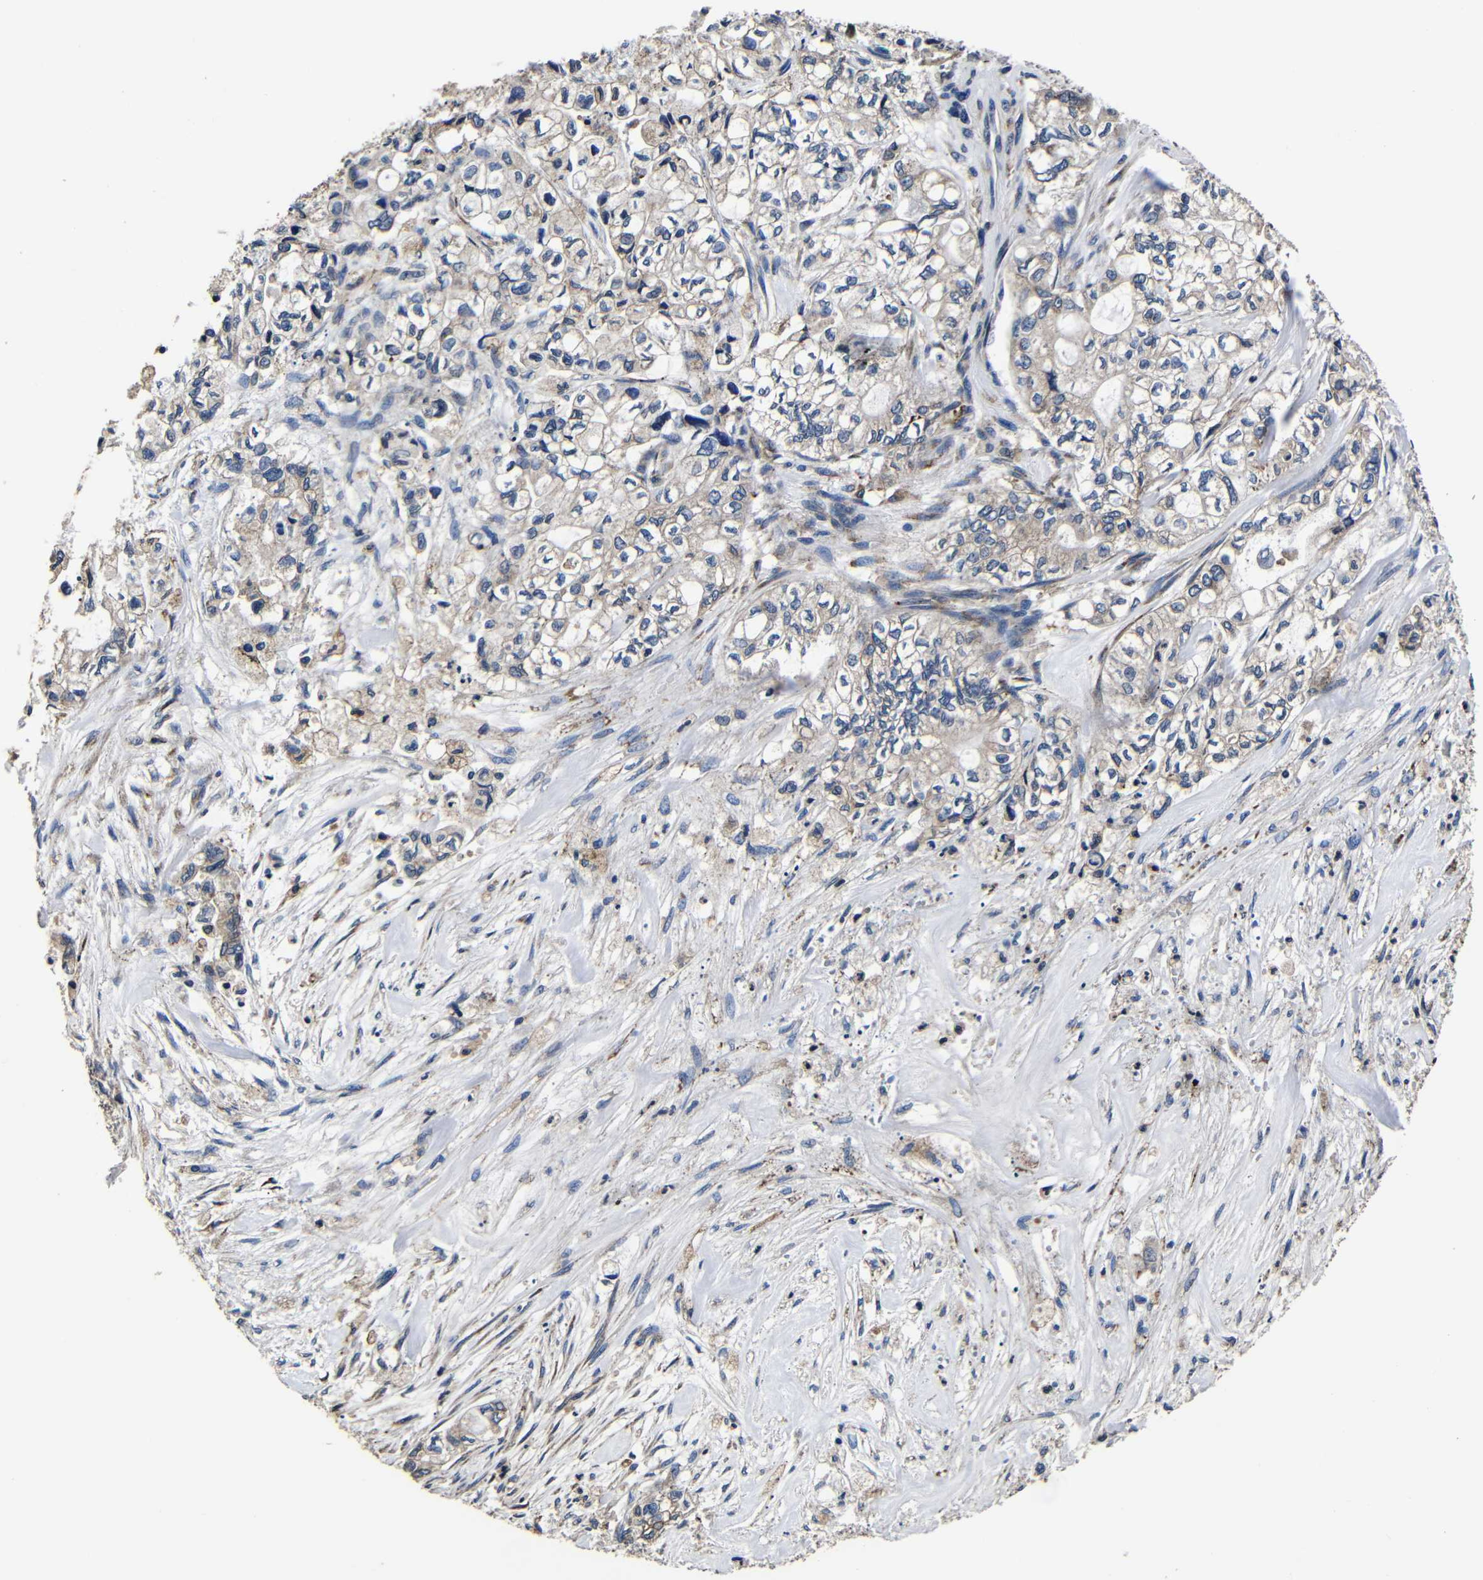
{"staining": {"intensity": "weak", "quantity": "25%-75%", "location": "cytoplasmic/membranous"}, "tissue": "pancreatic cancer", "cell_type": "Tumor cells", "image_type": "cancer", "snomed": [{"axis": "morphology", "description": "Adenocarcinoma, NOS"}, {"axis": "topography", "description": "Pancreas"}], "caption": "Adenocarcinoma (pancreatic) stained for a protein reveals weak cytoplasmic/membranous positivity in tumor cells. The protein of interest is stained brown, and the nuclei are stained in blue (DAB IHC with brightfield microscopy, high magnification).", "gene": "SCN9A", "patient": {"sex": "male", "age": 79}}